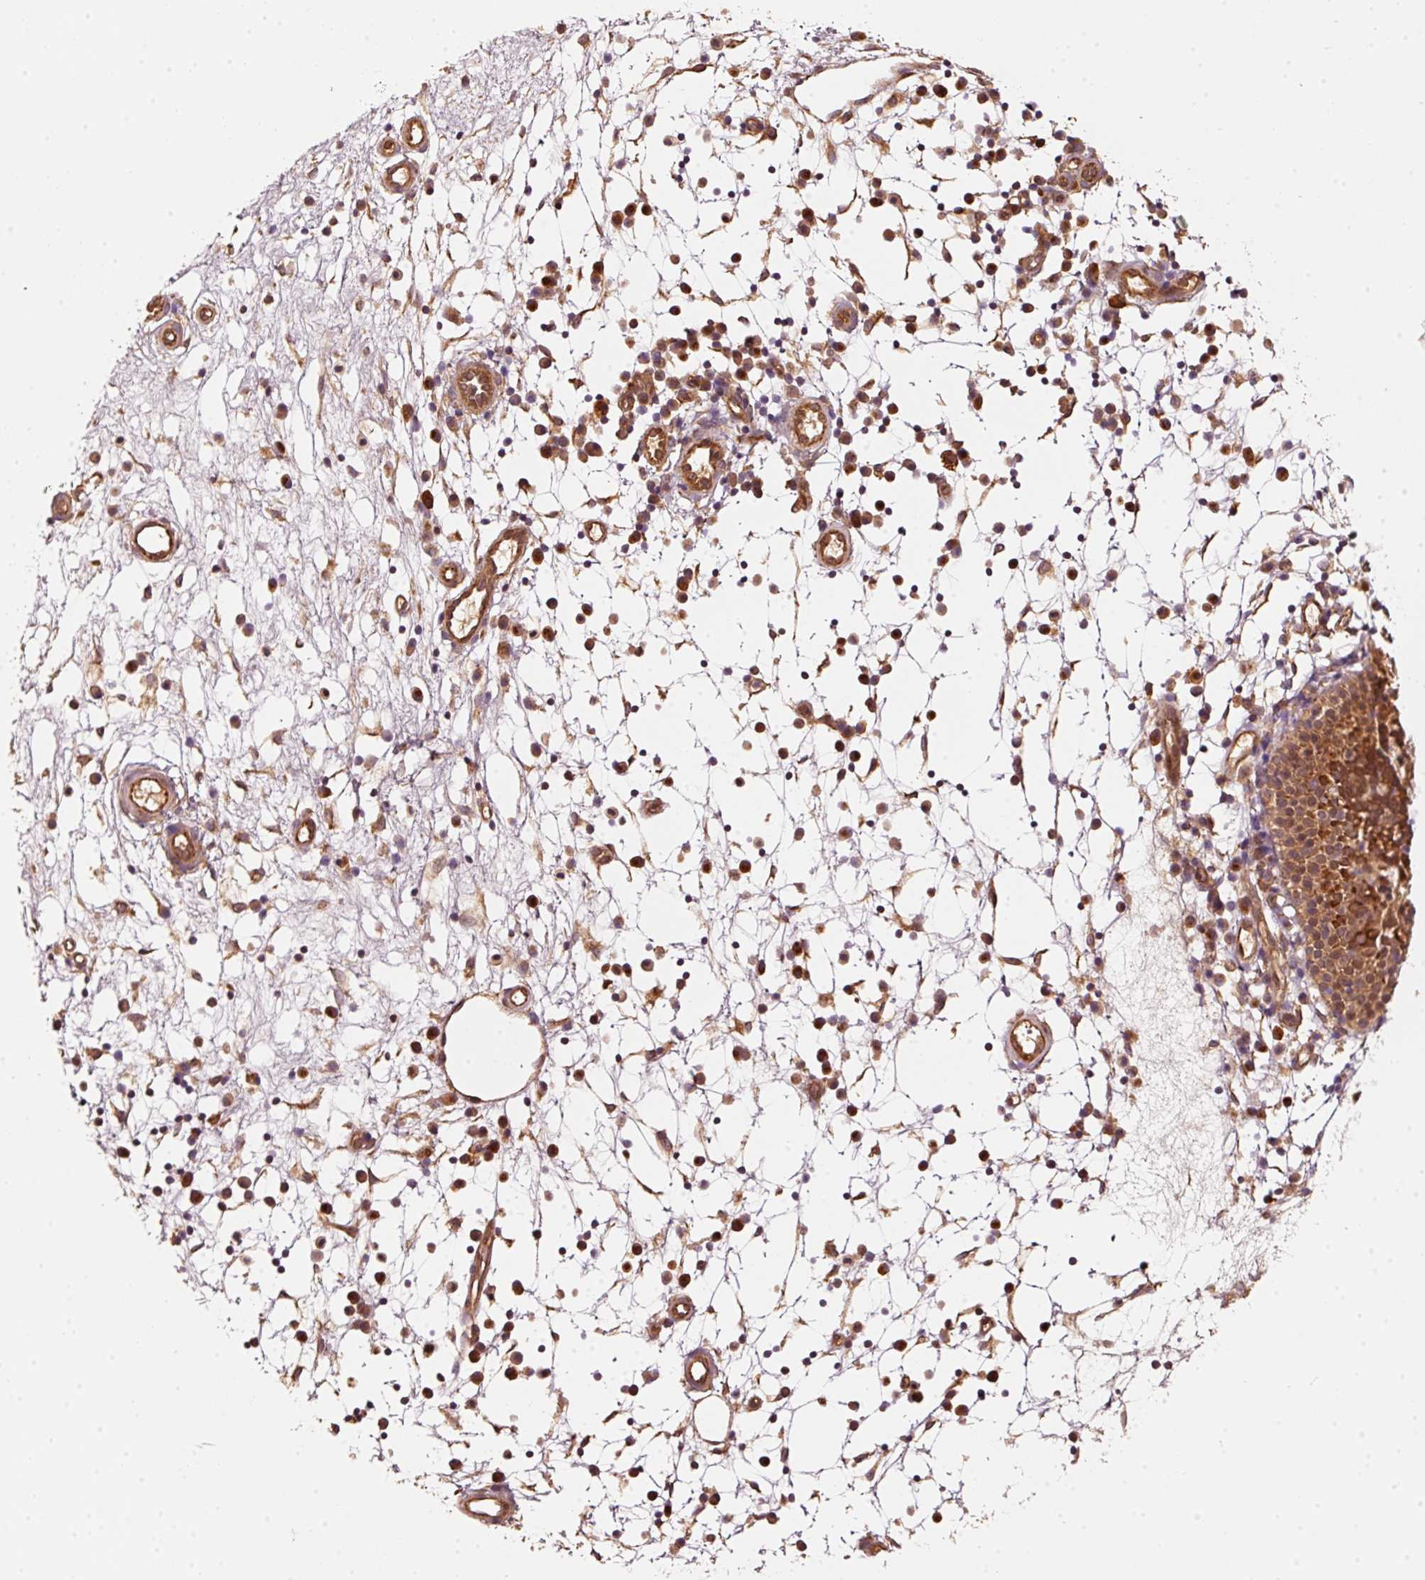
{"staining": {"intensity": "strong", "quantity": ">75%", "location": "cytoplasmic/membranous"}, "tissue": "nasopharynx", "cell_type": "Respiratory epithelial cells", "image_type": "normal", "snomed": [{"axis": "morphology", "description": "Normal tissue, NOS"}, {"axis": "topography", "description": "Nasopharynx"}], "caption": "This is a histology image of IHC staining of benign nasopharynx, which shows strong expression in the cytoplasmic/membranous of respiratory epithelial cells.", "gene": "STAU1", "patient": {"sex": "male", "age": 21}}